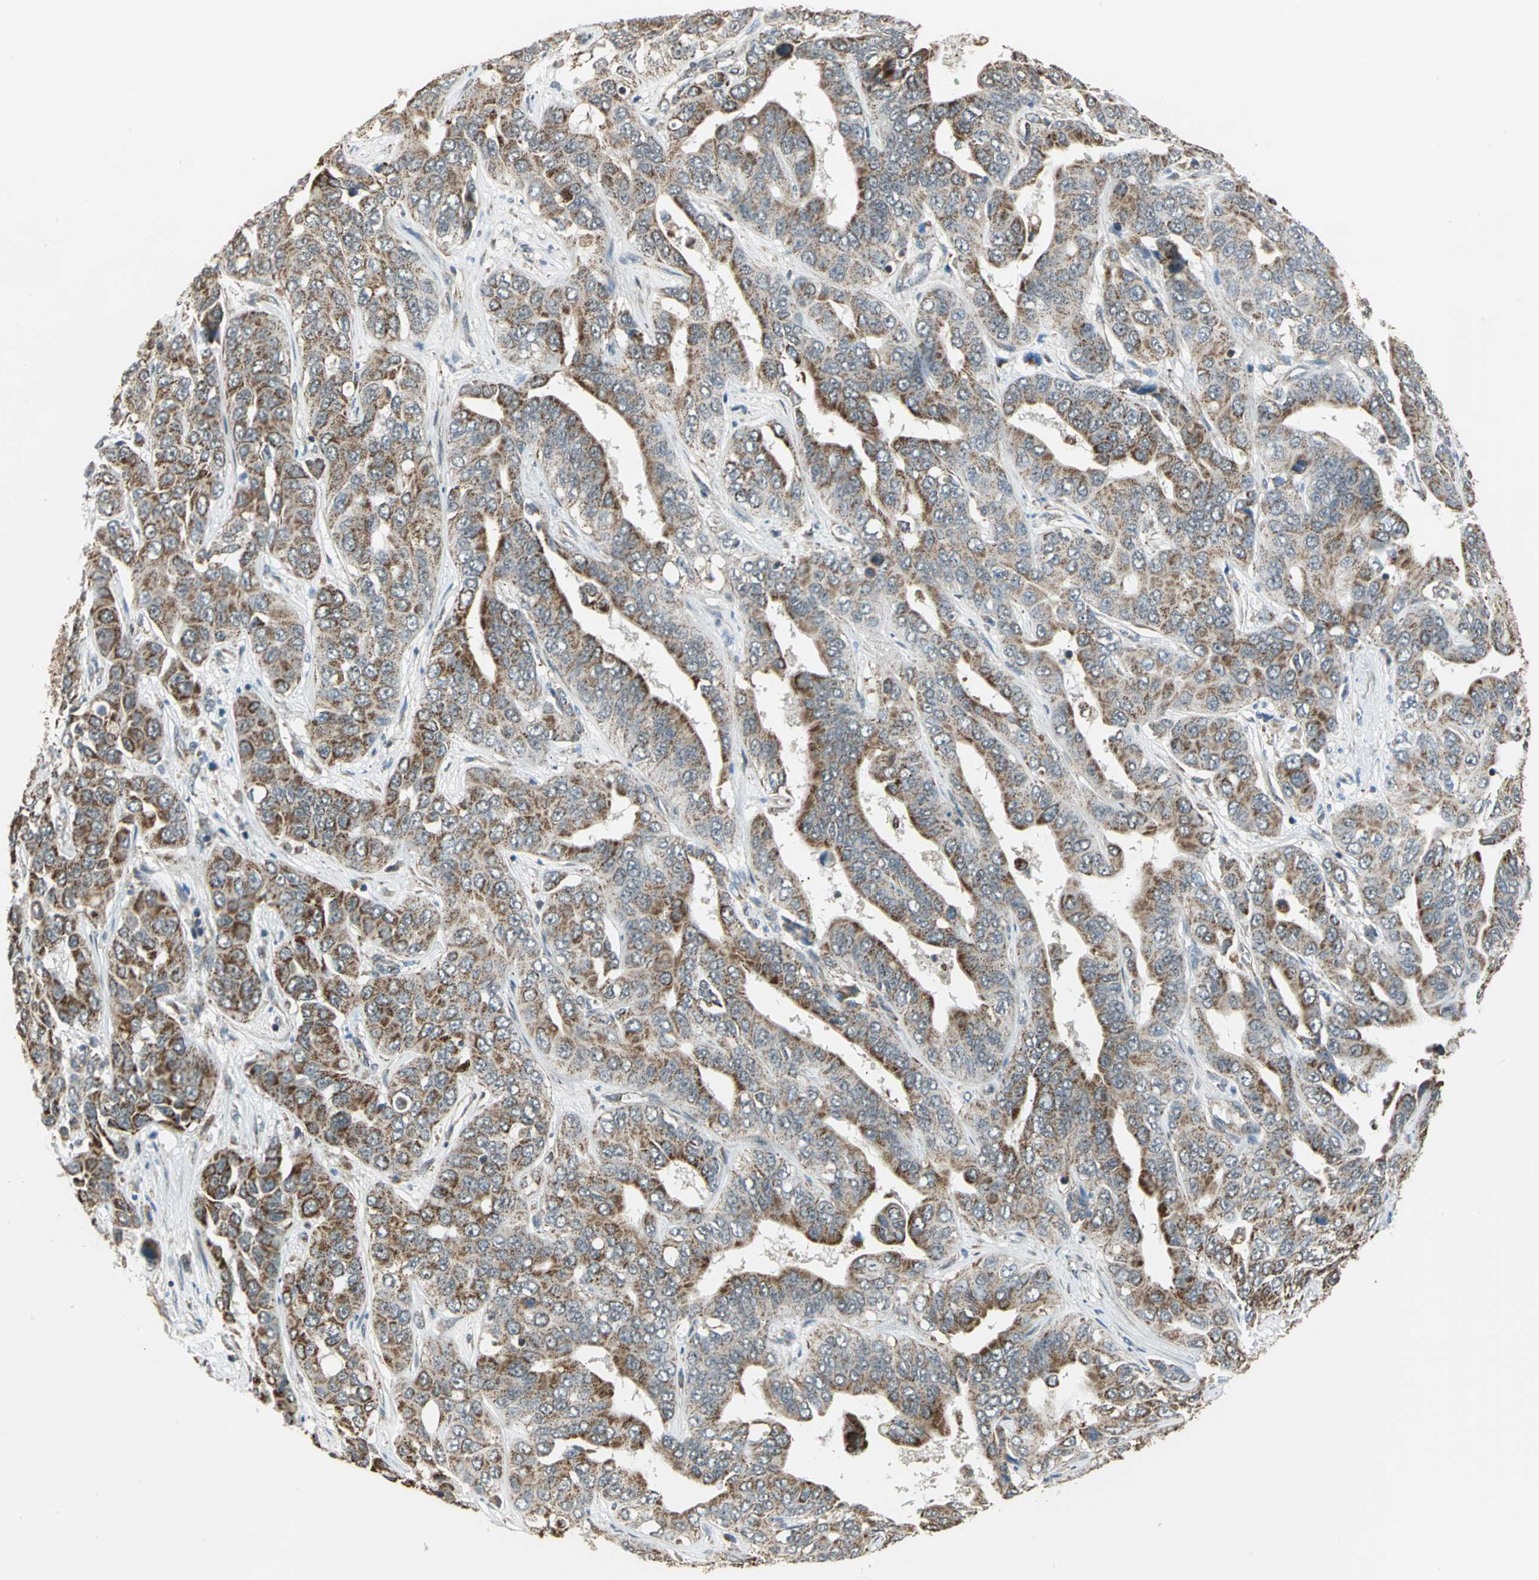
{"staining": {"intensity": "moderate", "quantity": ">75%", "location": "cytoplasmic/membranous"}, "tissue": "liver cancer", "cell_type": "Tumor cells", "image_type": "cancer", "snomed": [{"axis": "morphology", "description": "Cholangiocarcinoma"}, {"axis": "topography", "description": "Liver"}], "caption": "Protein staining exhibits moderate cytoplasmic/membranous staining in about >75% of tumor cells in liver cancer (cholangiocarcinoma).", "gene": "MRPS22", "patient": {"sex": "female", "age": 52}}